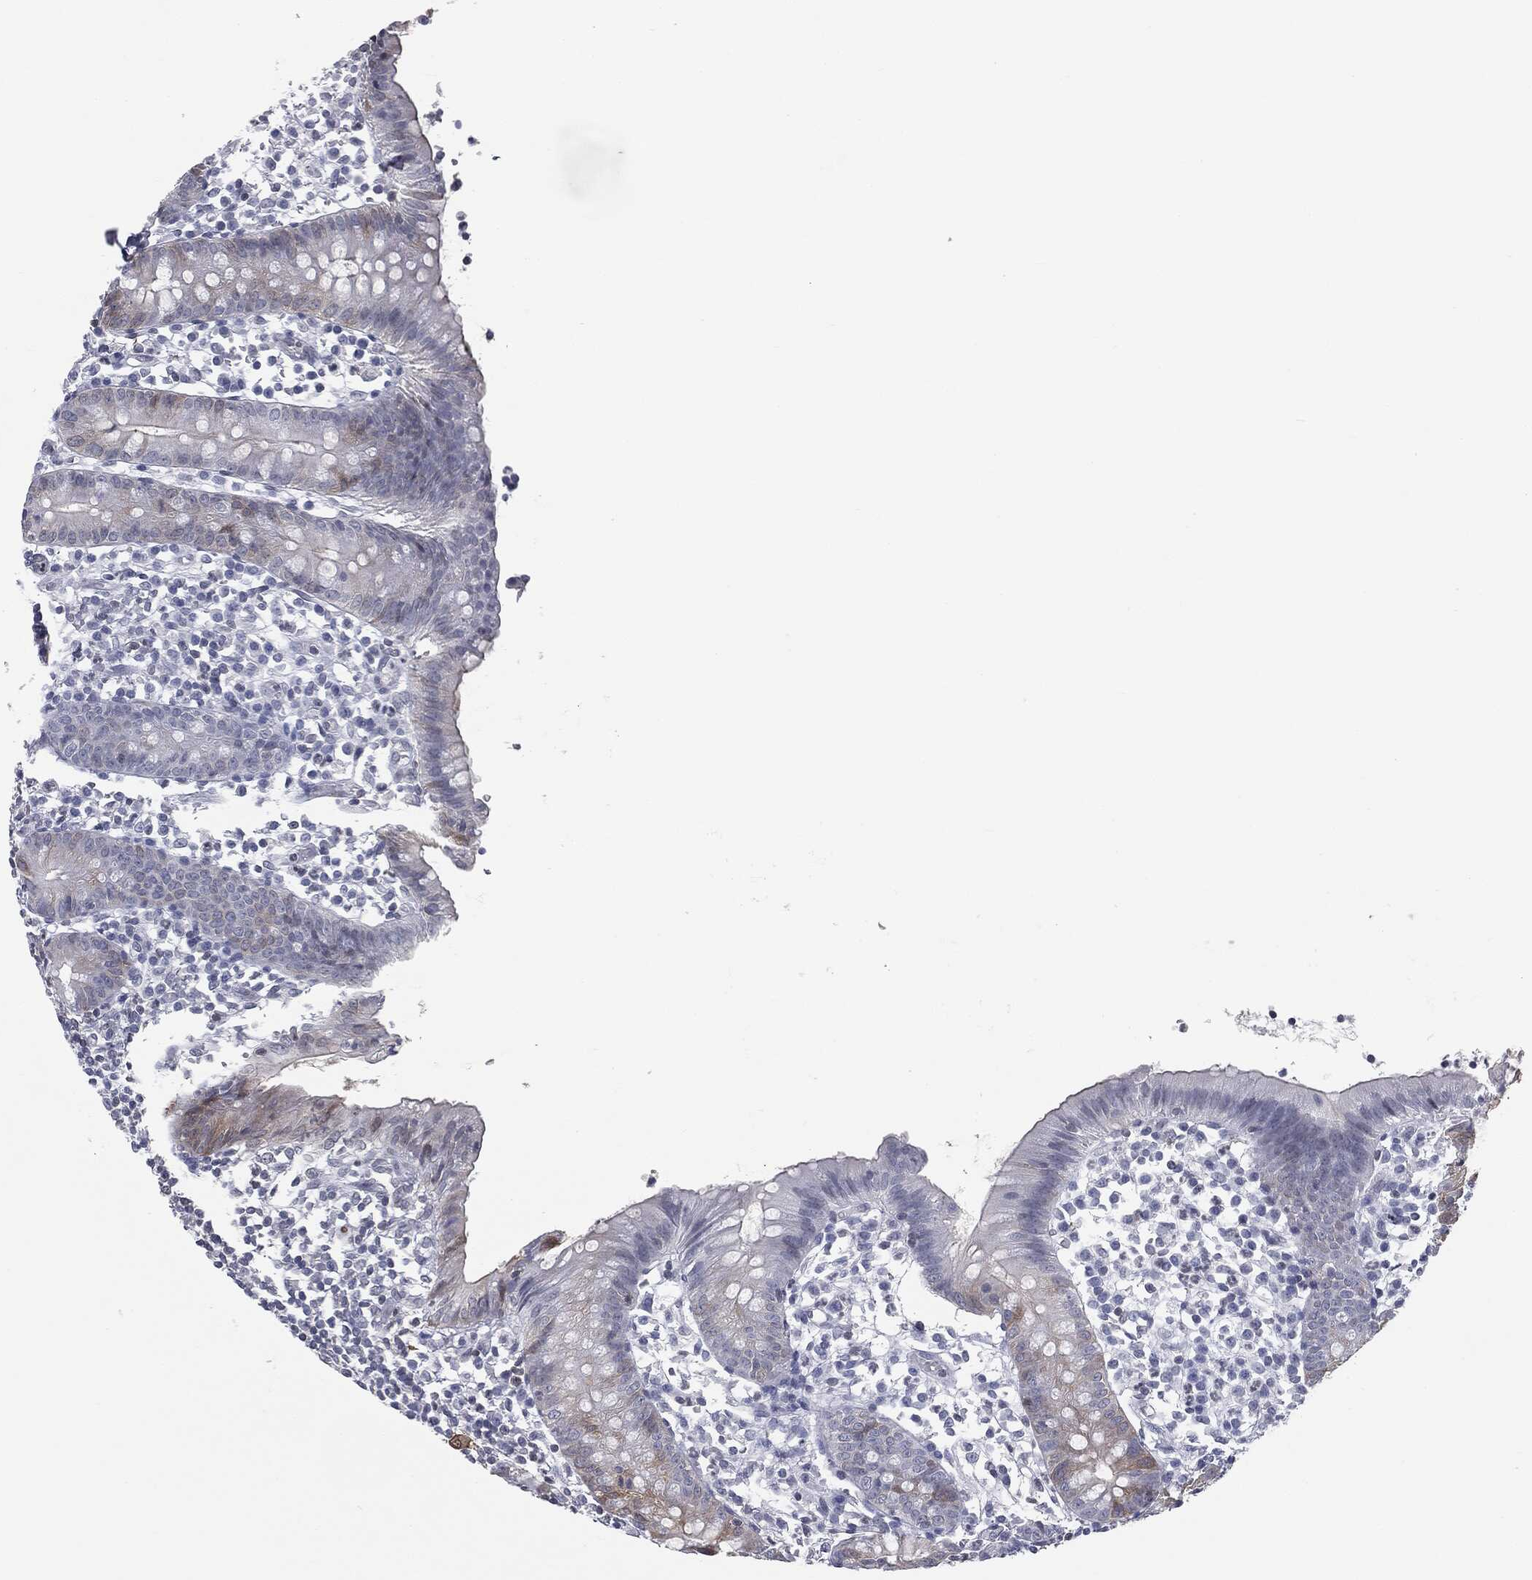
{"staining": {"intensity": "moderate", "quantity": "<25%", "location": "cytoplasmic/membranous"}, "tissue": "appendix", "cell_type": "Glandular cells", "image_type": "normal", "snomed": [{"axis": "morphology", "description": "Normal tissue, NOS"}, {"axis": "topography", "description": "Appendix"}], "caption": "Moderate cytoplasmic/membranous positivity is identified in approximately <25% of glandular cells in normal appendix. (brown staining indicates protein expression, while blue staining denotes nuclei).", "gene": "ALDOB", "patient": {"sex": "female", "age": 40}}